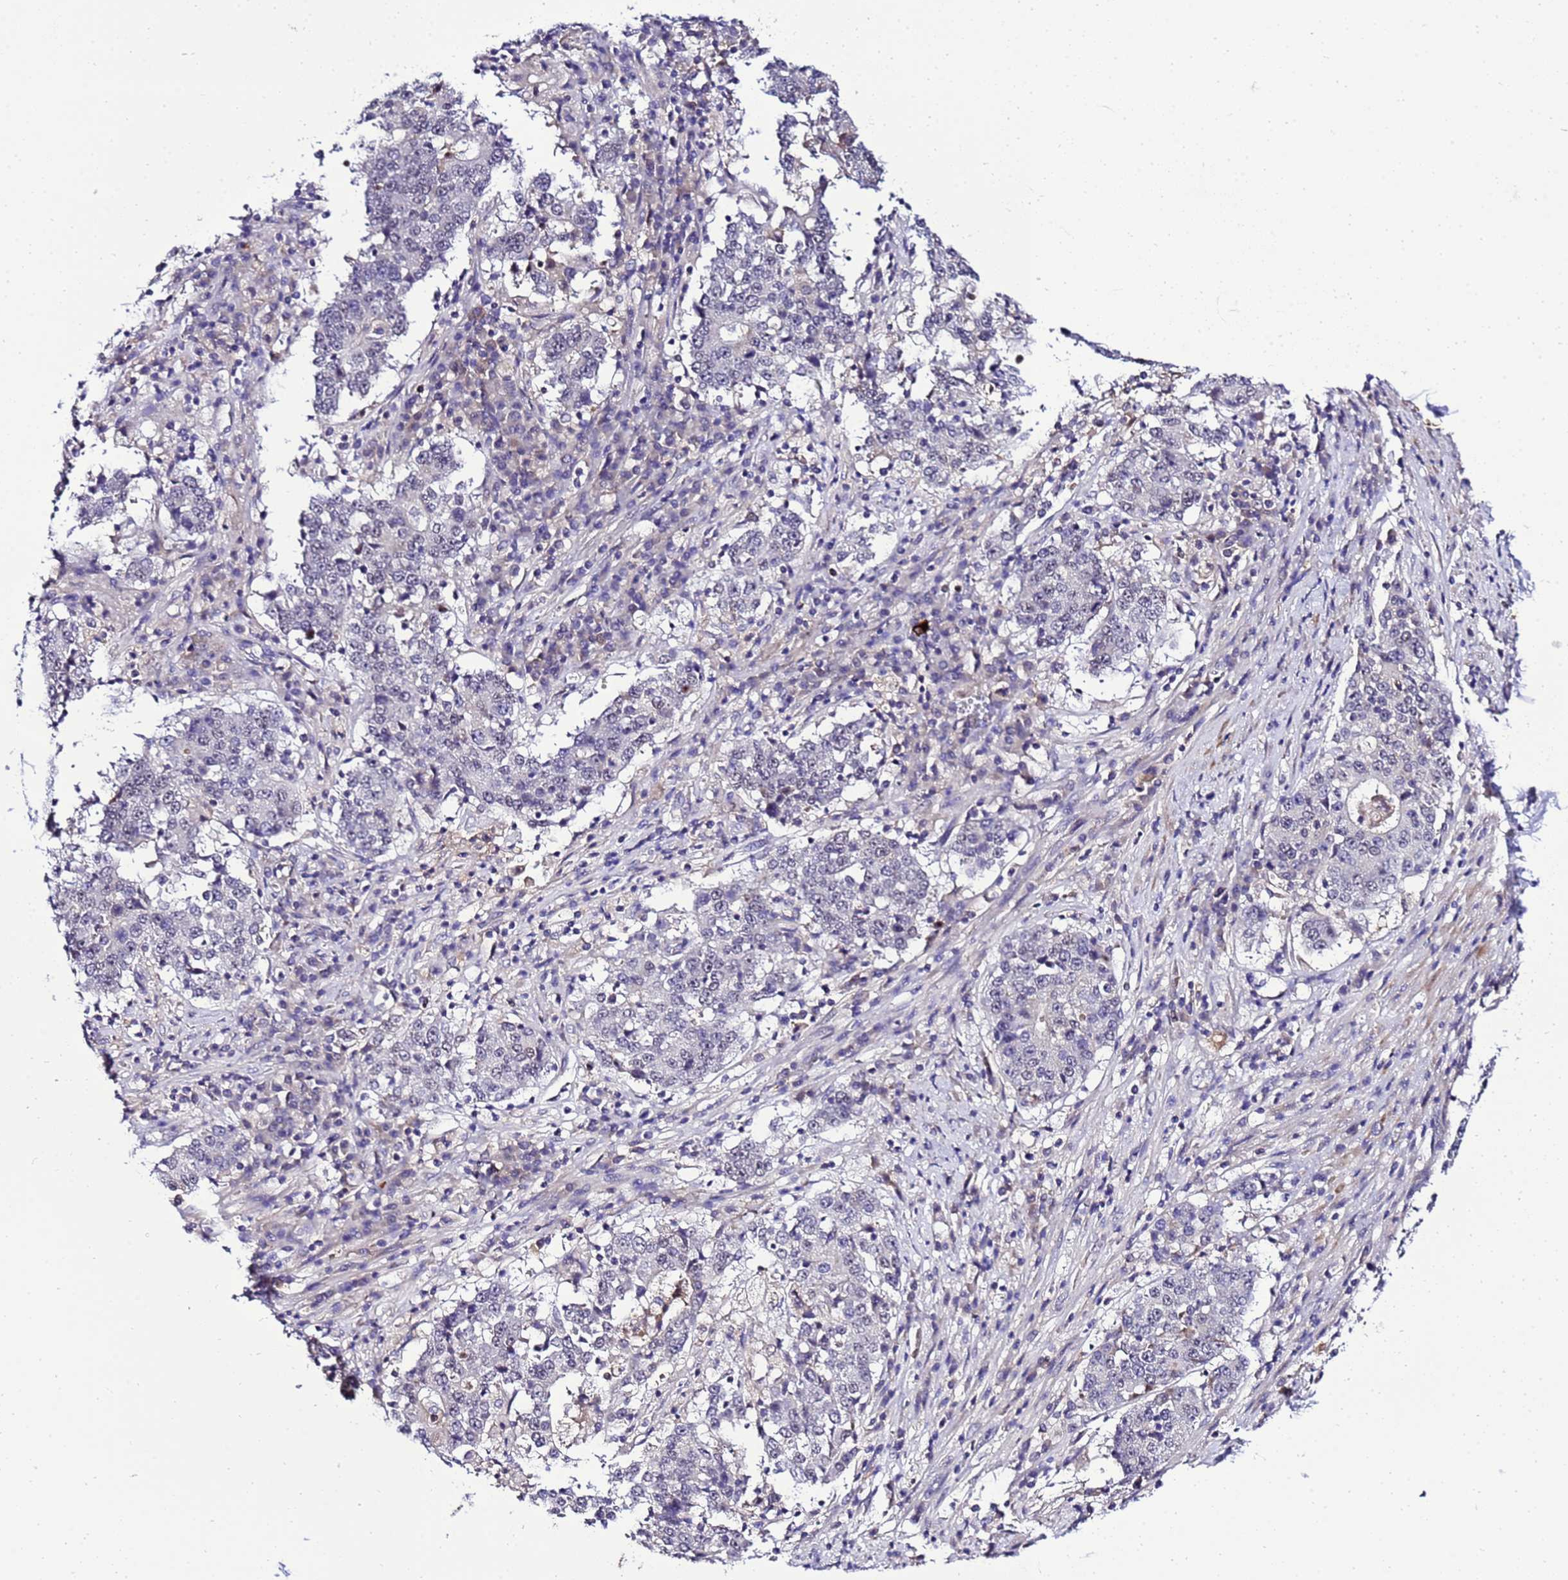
{"staining": {"intensity": "negative", "quantity": "none", "location": "none"}, "tissue": "stomach cancer", "cell_type": "Tumor cells", "image_type": "cancer", "snomed": [{"axis": "morphology", "description": "Adenocarcinoma, NOS"}, {"axis": "topography", "description": "Stomach"}], "caption": "Immunohistochemical staining of adenocarcinoma (stomach) shows no significant expression in tumor cells. Brightfield microscopy of IHC stained with DAB (brown) and hematoxylin (blue), captured at high magnification.", "gene": "C19orf47", "patient": {"sex": "male", "age": 59}}